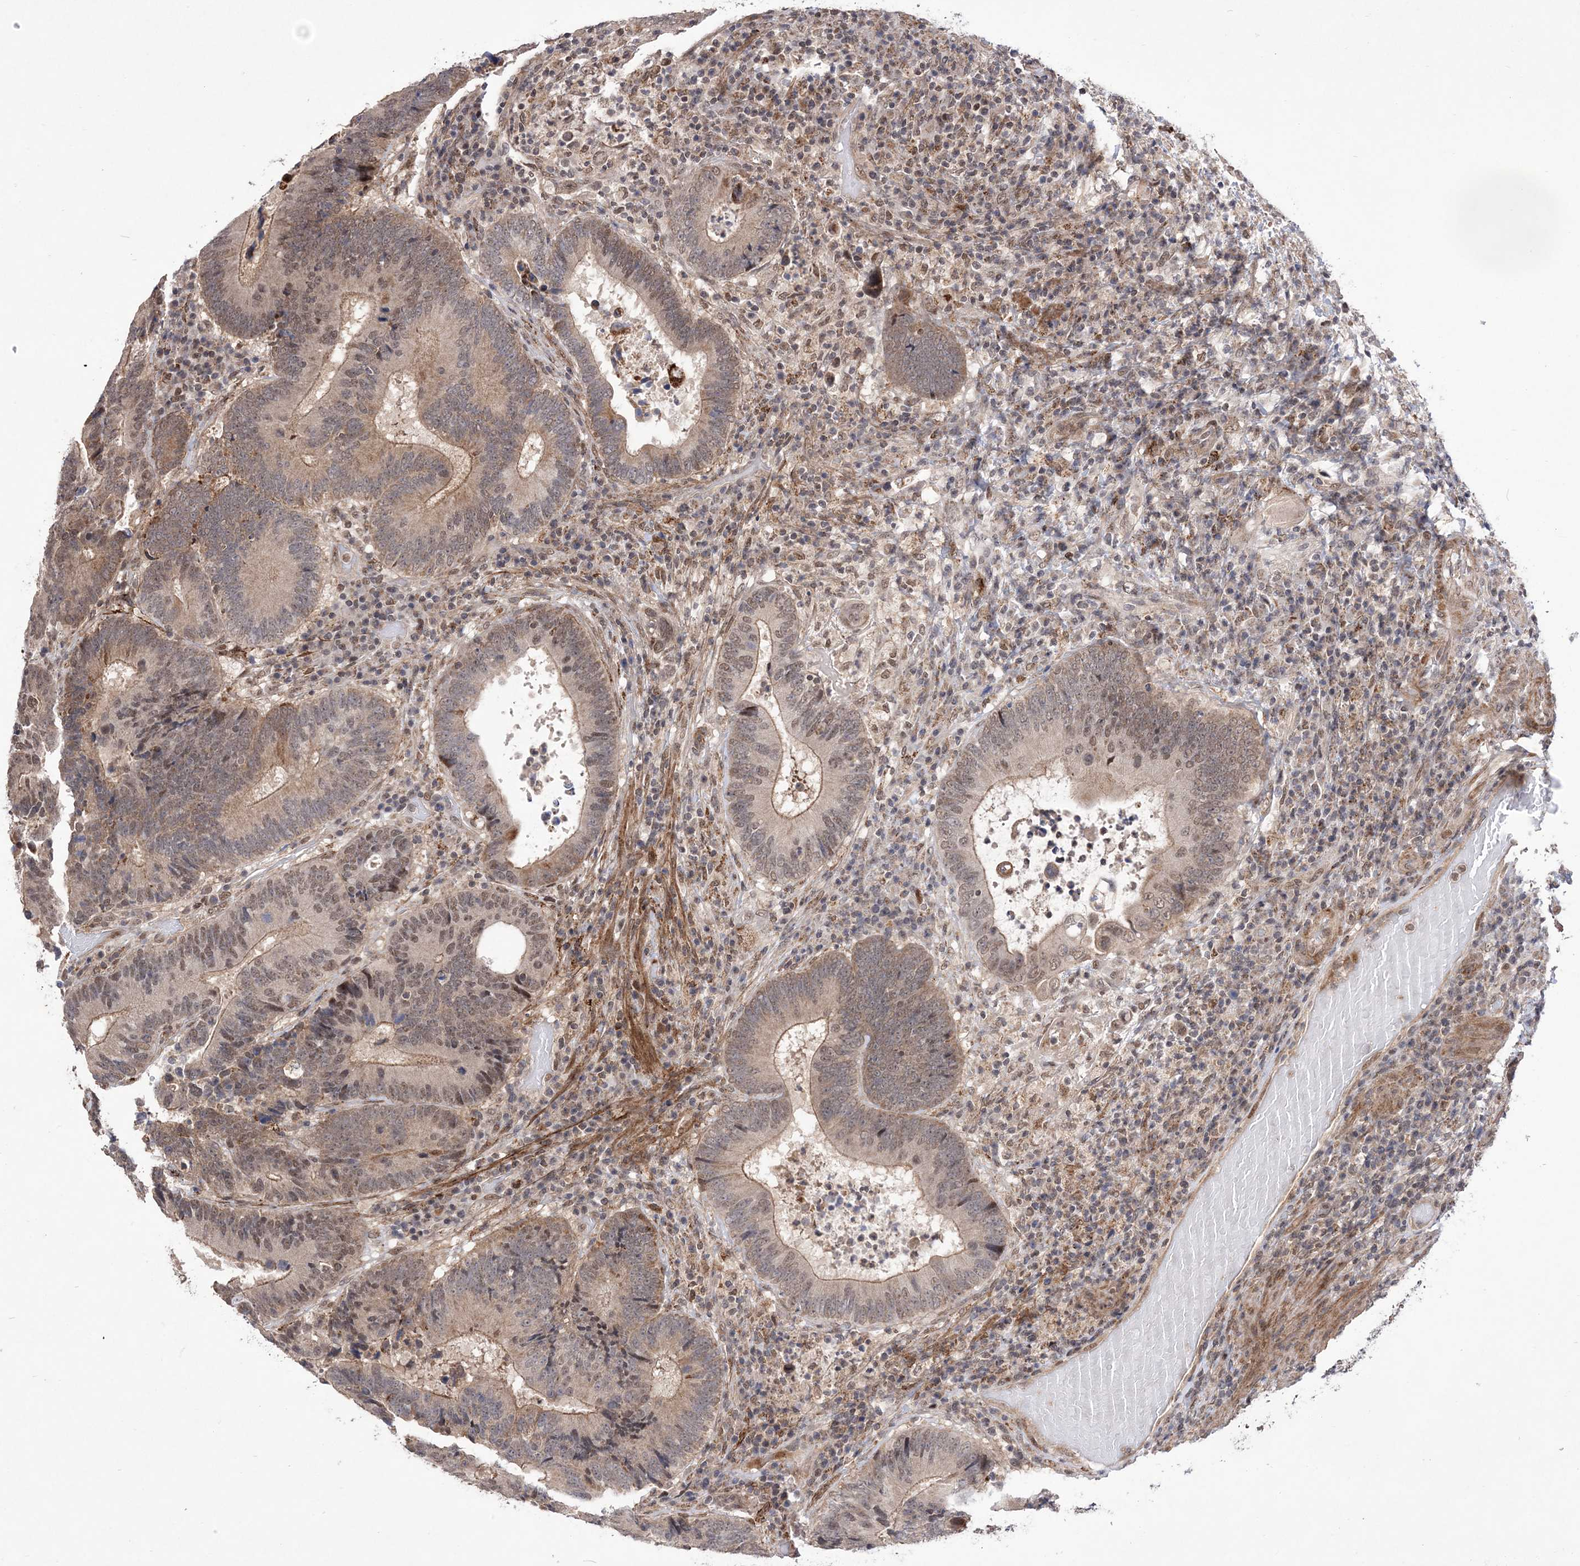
{"staining": {"intensity": "moderate", "quantity": "25%-75%", "location": "cytoplasmic/membranous,nuclear"}, "tissue": "colorectal cancer", "cell_type": "Tumor cells", "image_type": "cancer", "snomed": [{"axis": "morphology", "description": "Adenocarcinoma, NOS"}, {"axis": "topography", "description": "Colon"}], "caption": "The immunohistochemical stain shows moderate cytoplasmic/membranous and nuclear positivity in tumor cells of colorectal cancer tissue. Nuclei are stained in blue.", "gene": "BOD1L1", "patient": {"sex": "female", "age": 78}}